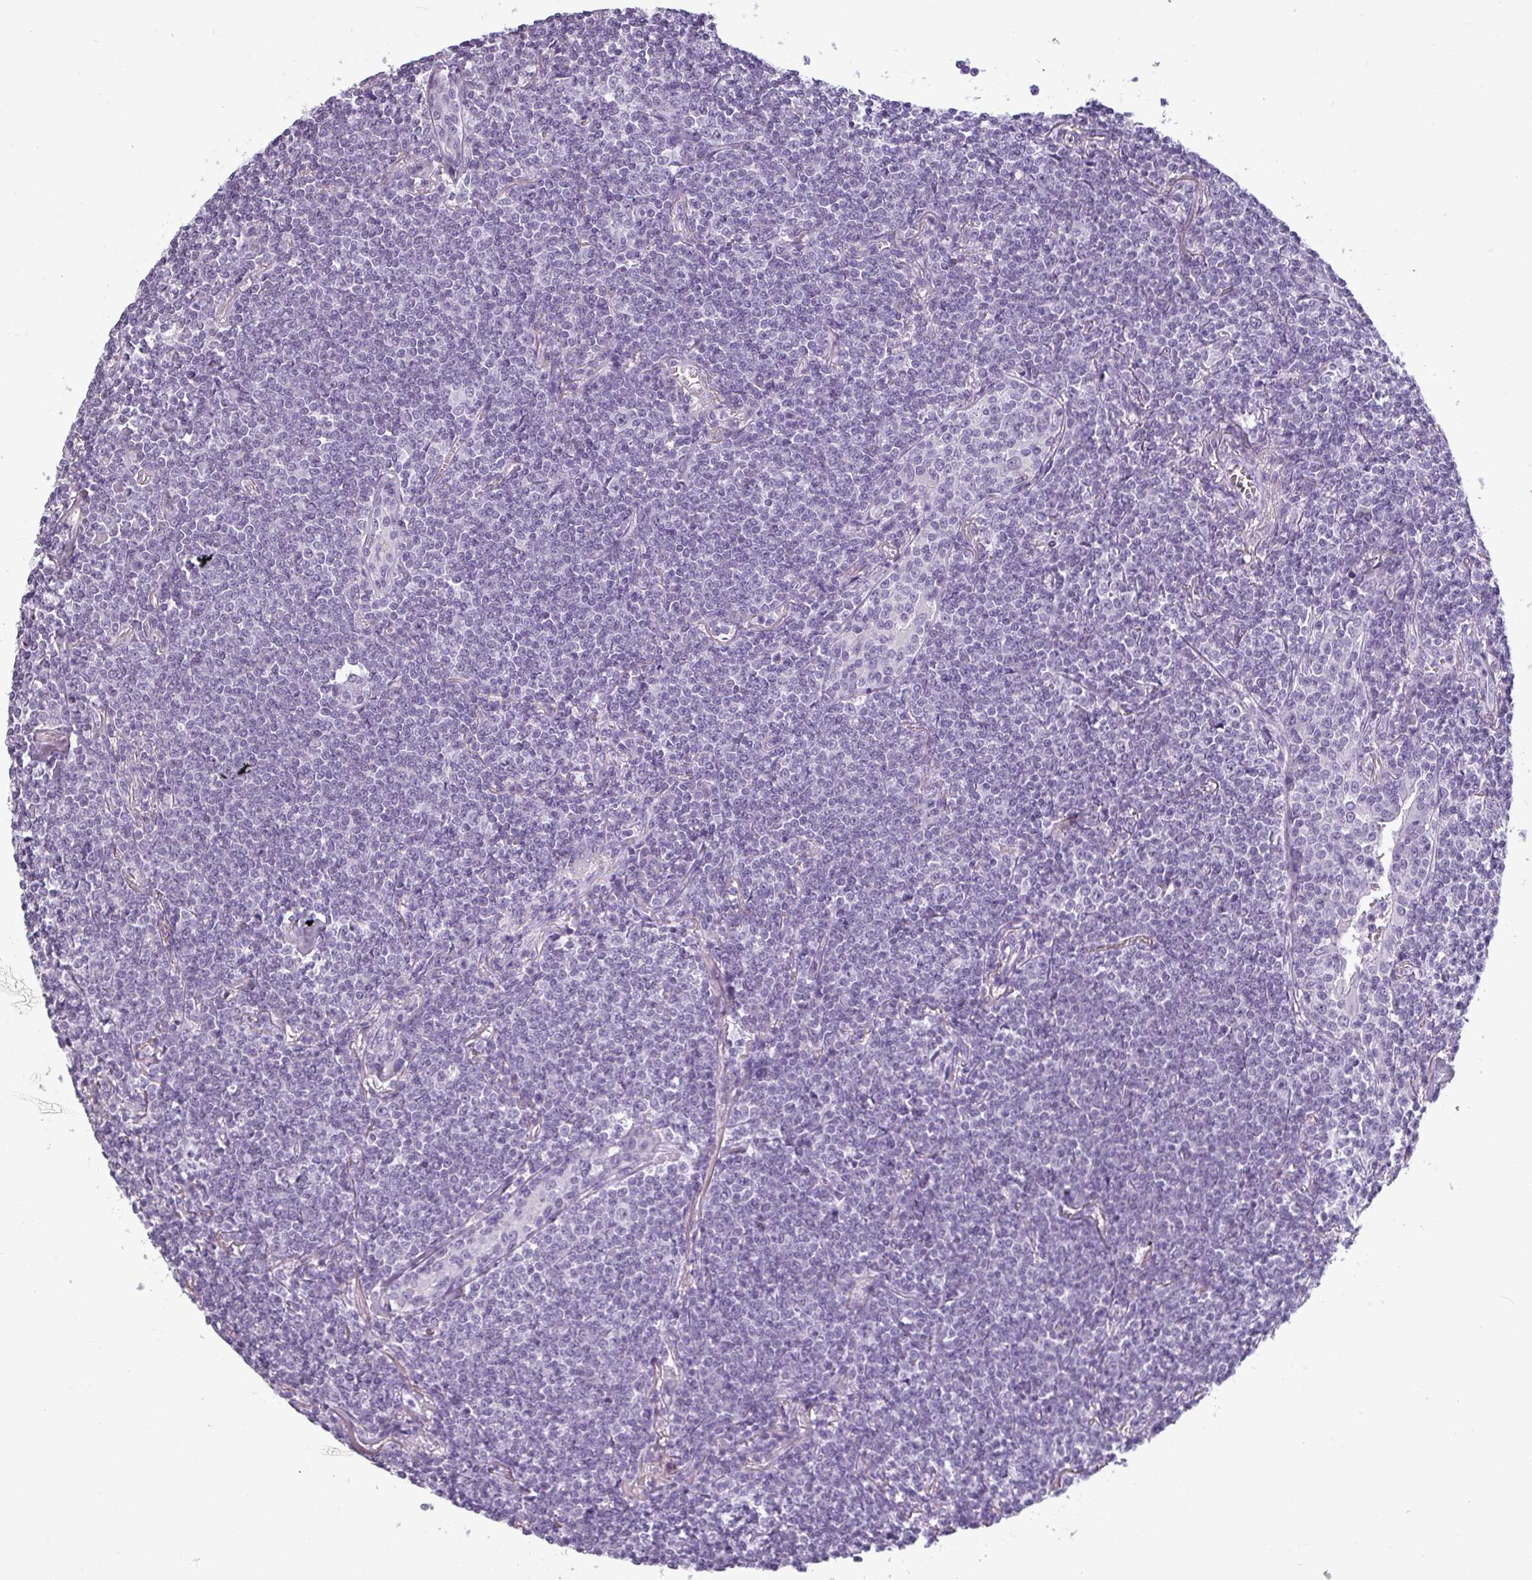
{"staining": {"intensity": "negative", "quantity": "none", "location": "none"}, "tissue": "lymphoma", "cell_type": "Tumor cells", "image_type": "cancer", "snomed": [{"axis": "morphology", "description": "Malignant lymphoma, non-Hodgkin's type, Low grade"}, {"axis": "topography", "description": "Lung"}], "caption": "DAB immunohistochemical staining of human low-grade malignant lymphoma, non-Hodgkin's type reveals no significant staining in tumor cells. (DAB (3,3'-diaminobenzidine) IHC visualized using brightfield microscopy, high magnification).", "gene": "SLC26A9", "patient": {"sex": "female", "age": 71}}